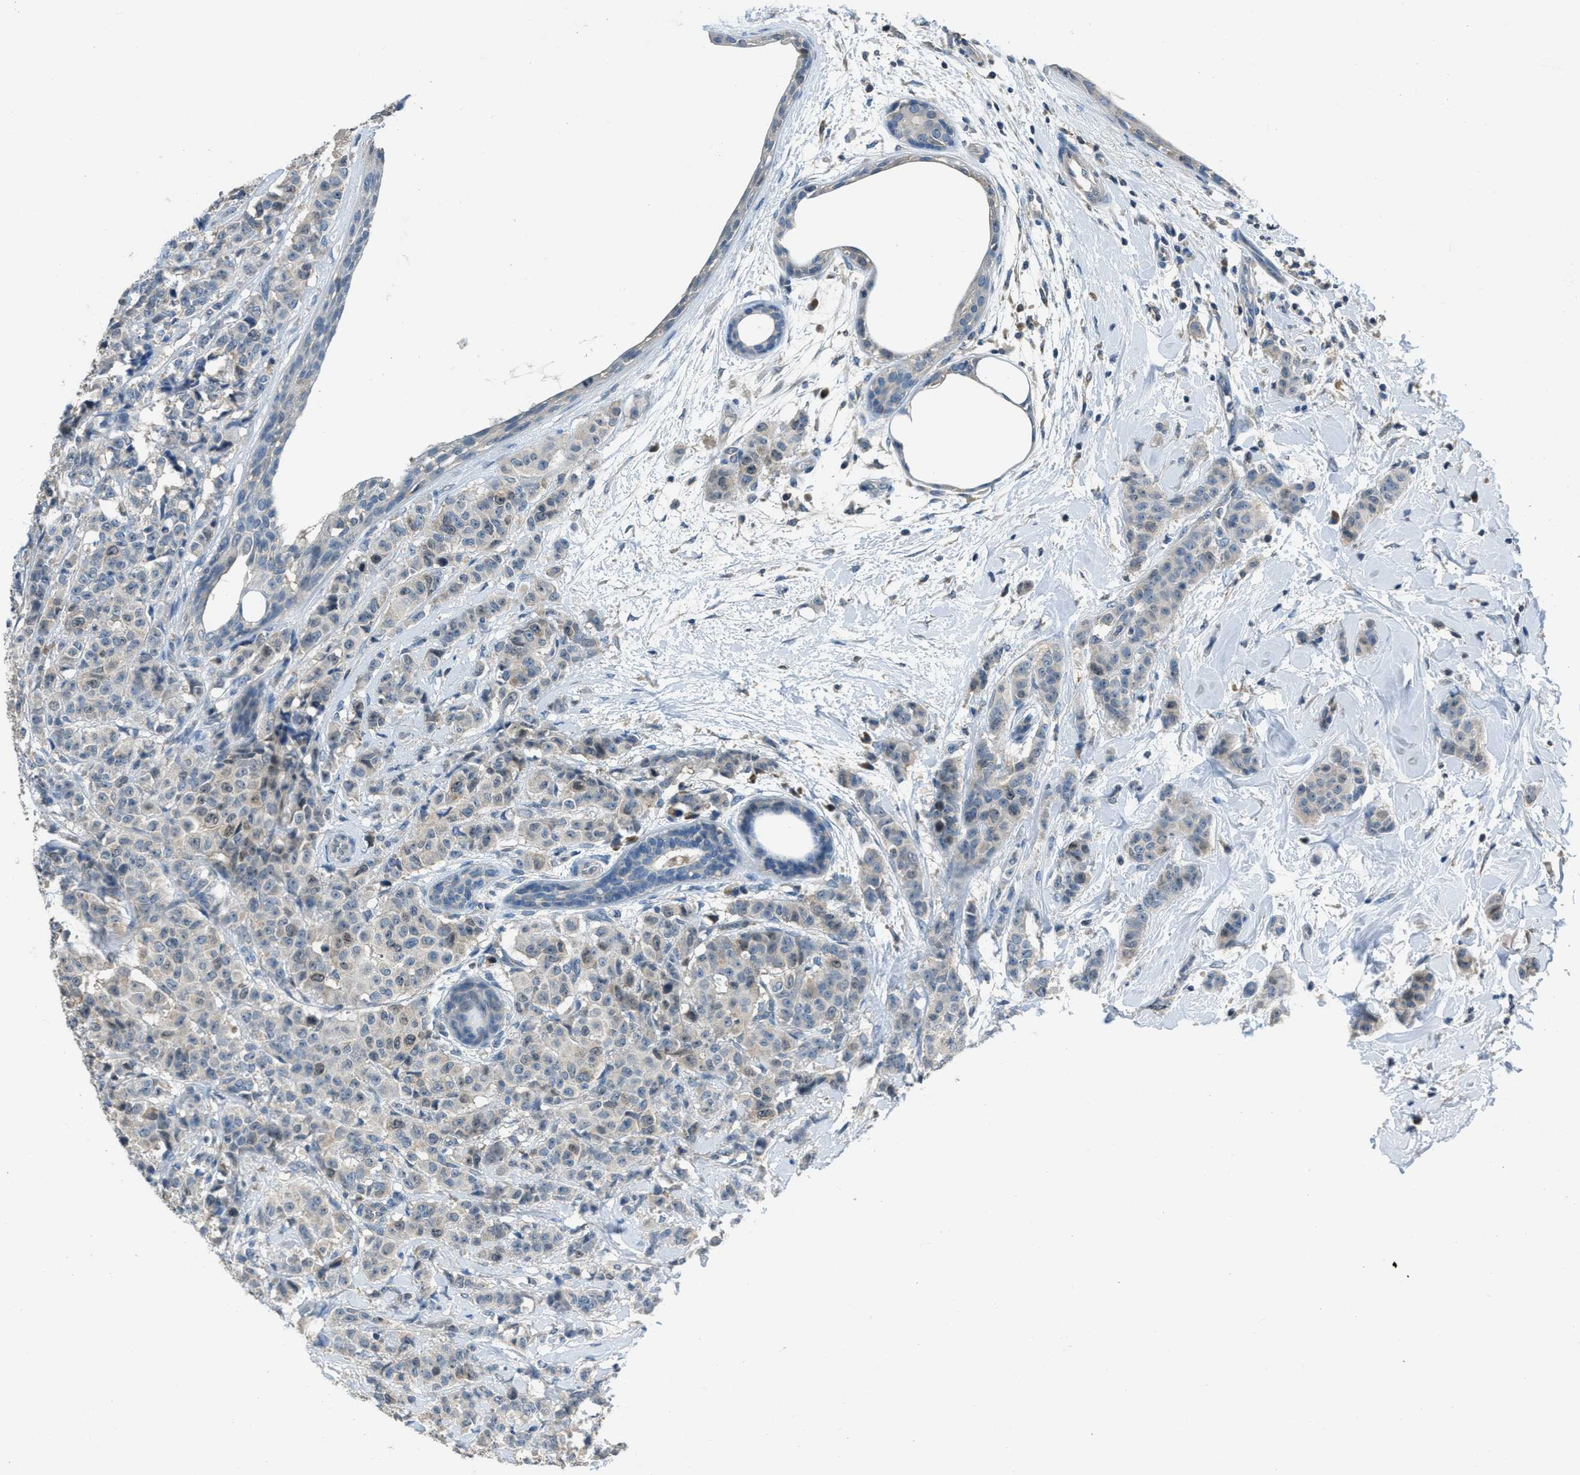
{"staining": {"intensity": "moderate", "quantity": "<25%", "location": "nuclear"}, "tissue": "breast cancer", "cell_type": "Tumor cells", "image_type": "cancer", "snomed": [{"axis": "morphology", "description": "Normal tissue, NOS"}, {"axis": "morphology", "description": "Duct carcinoma"}, {"axis": "topography", "description": "Breast"}], "caption": "Immunohistochemical staining of breast cancer displays moderate nuclear protein expression in about <25% of tumor cells.", "gene": "MIS18A", "patient": {"sex": "female", "age": 40}}